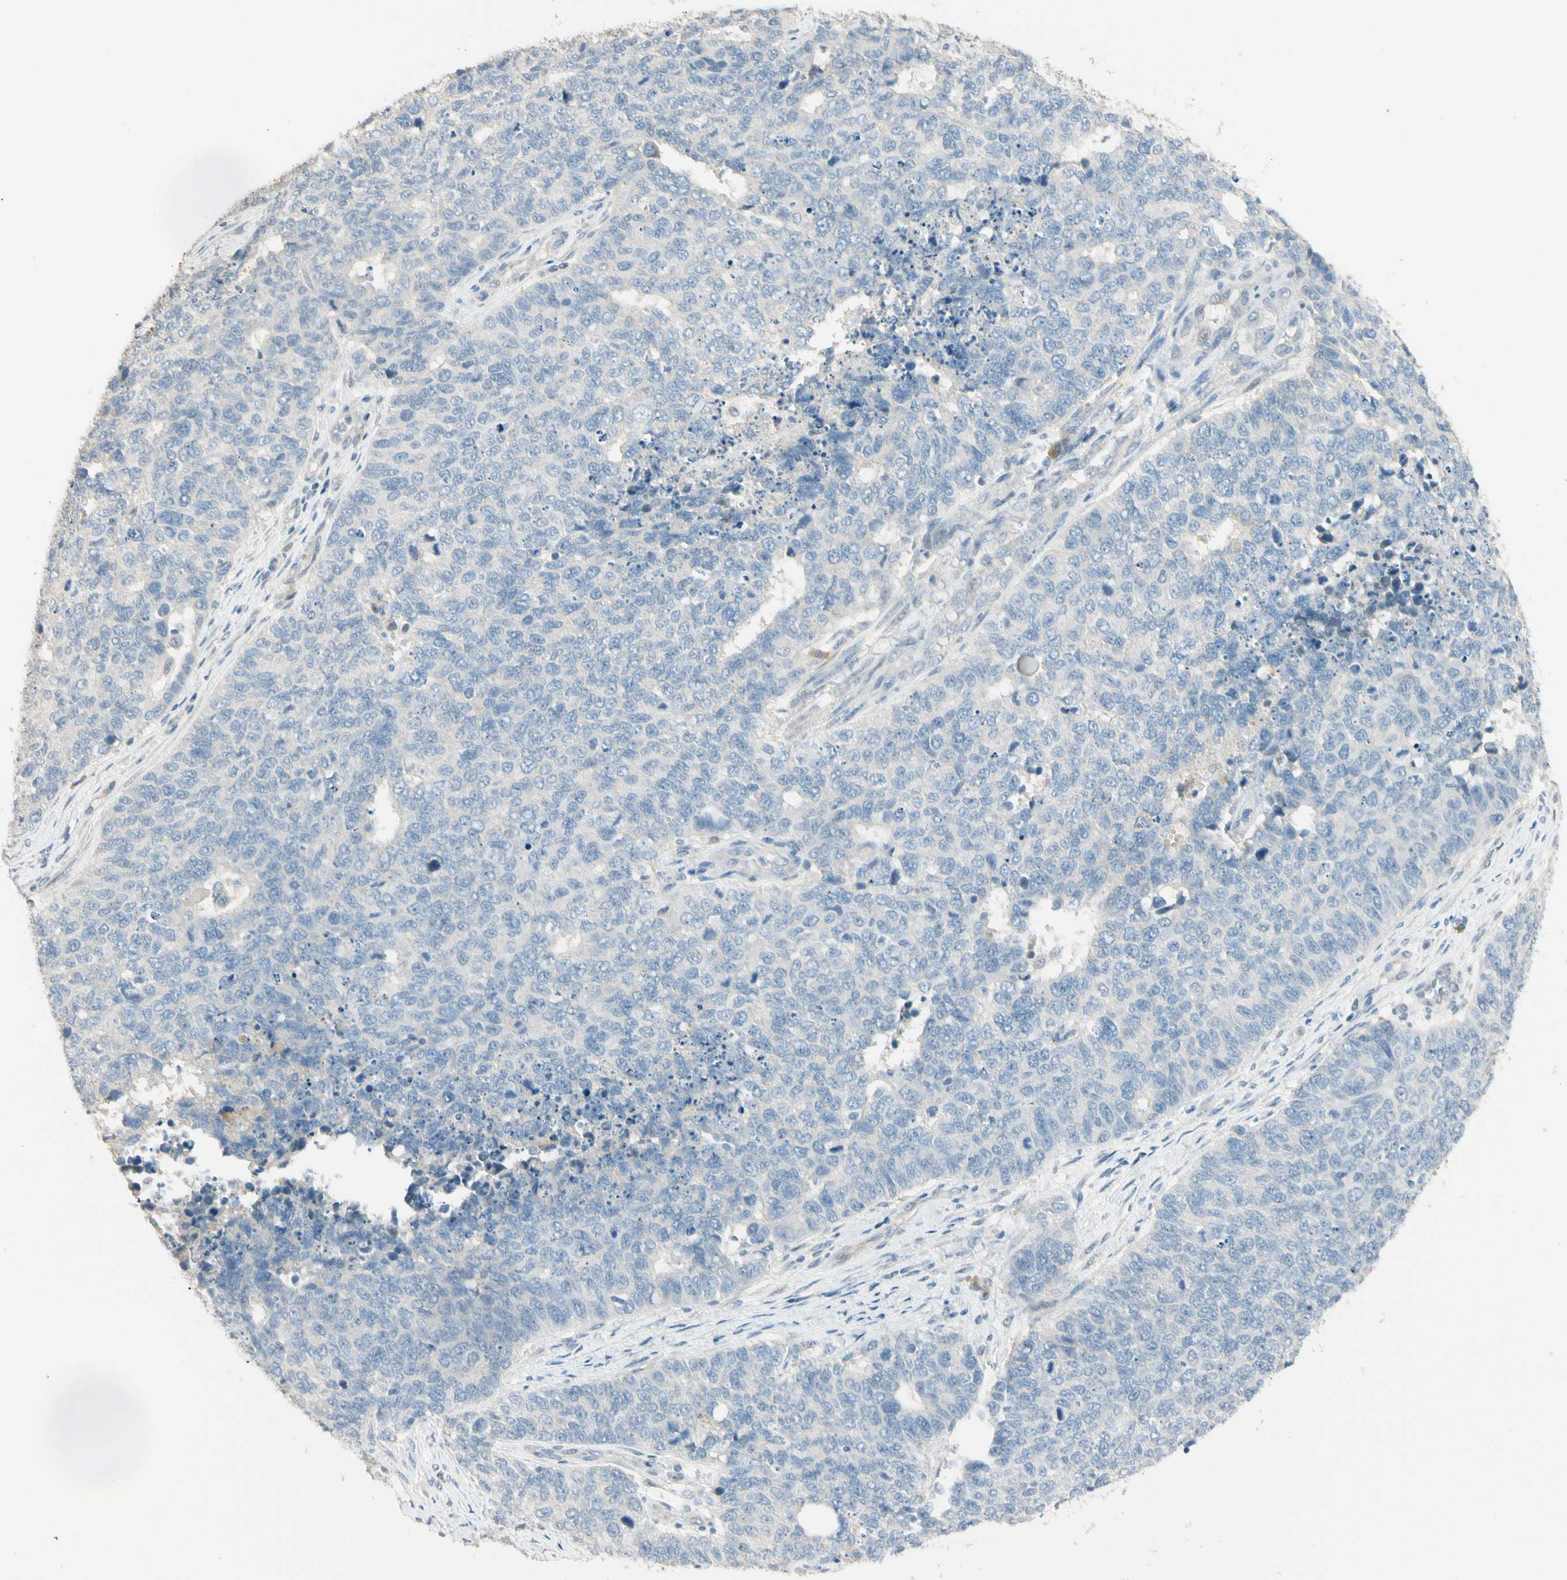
{"staining": {"intensity": "negative", "quantity": "none", "location": "none"}, "tissue": "cervical cancer", "cell_type": "Tumor cells", "image_type": "cancer", "snomed": [{"axis": "morphology", "description": "Squamous cell carcinoma, NOS"}, {"axis": "topography", "description": "Cervix"}], "caption": "The image demonstrates no significant expression in tumor cells of cervical cancer (squamous cell carcinoma).", "gene": "GNE", "patient": {"sex": "female", "age": 63}}